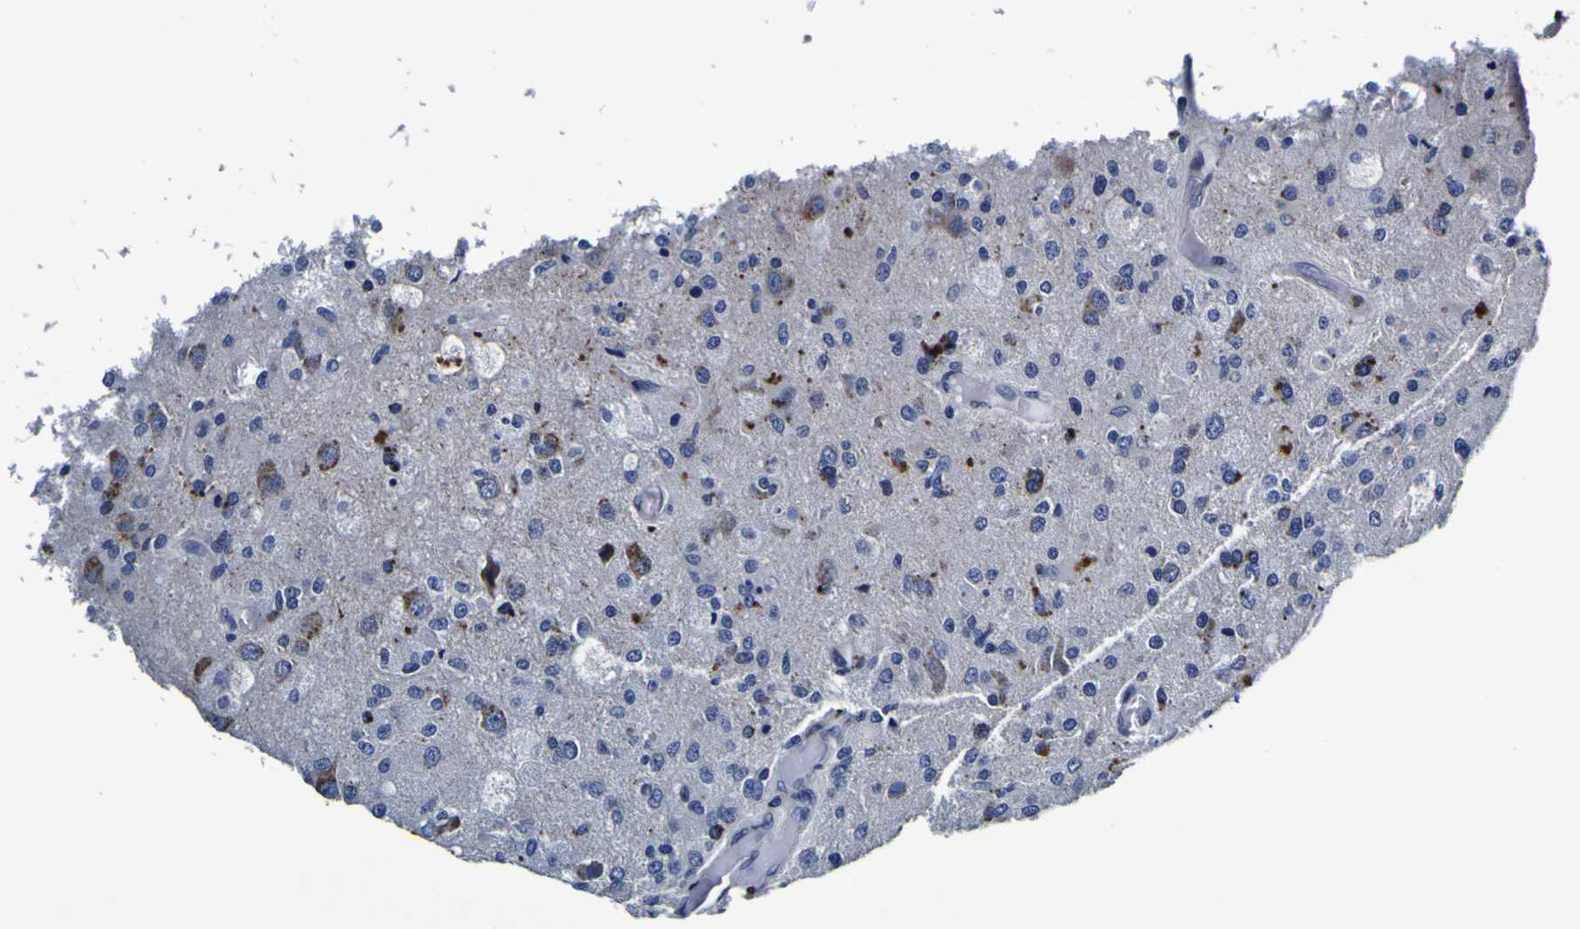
{"staining": {"intensity": "negative", "quantity": "none", "location": "none"}, "tissue": "glioma", "cell_type": "Tumor cells", "image_type": "cancer", "snomed": [{"axis": "morphology", "description": "Normal tissue, NOS"}, {"axis": "morphology", "description": "Glioma, malignant, High grade"}, {"axis": "topography", "description": "Cerebral cortex"}], "caption": "Protein analysis of malignant glioma (high-grade) displays no significant staining in tumor cells. (DAB immunohistochemistry visualized using brightfield microscopy, high magnification).", "gene": "PANK4", "patient": {"sex": "male", "age": 77}}